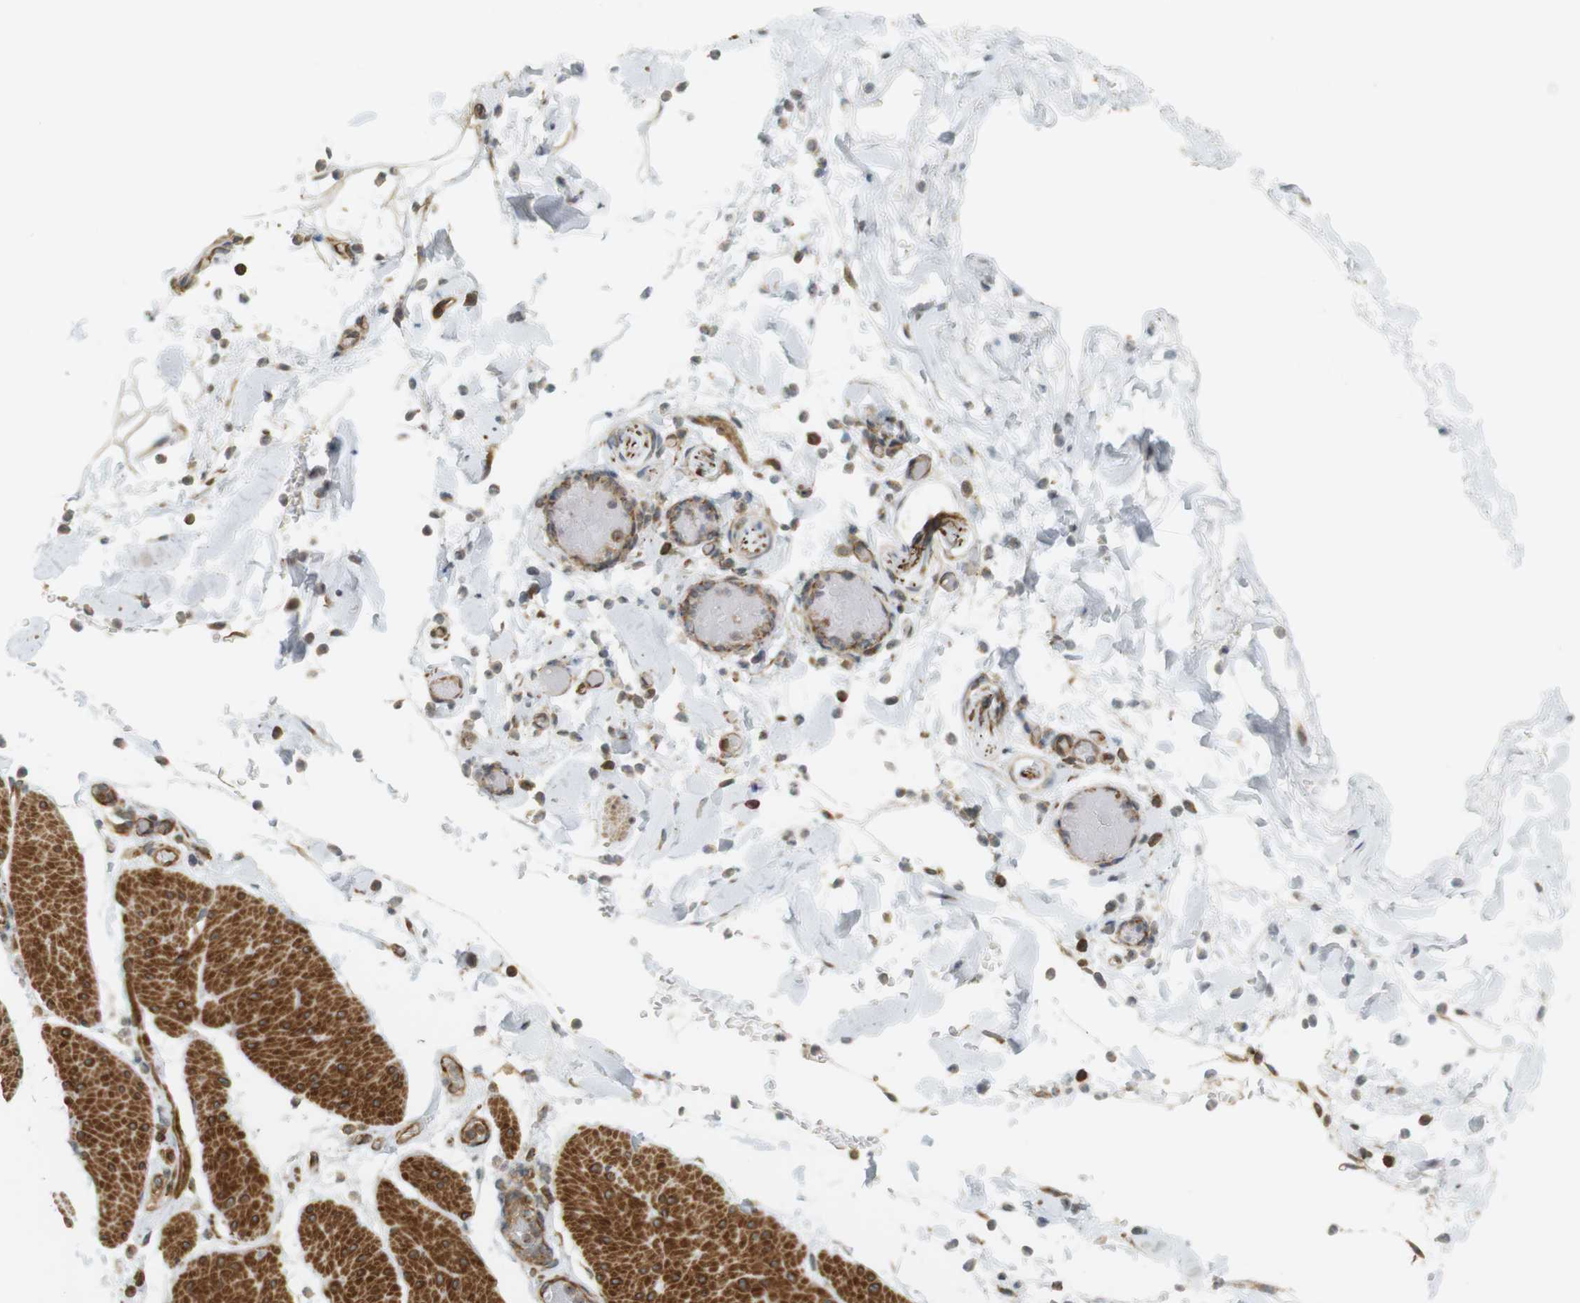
{"staining": {"intensity": "strong", "quantity": ">75%", "location": "cytoplasmic/membranous"}, "tissue": "smooth muscle", "cell_type": "Smooth muscle cells", "image_type": "normal", "snomed": [{"axis": "morphology", "description": "Normal tissue, NOS"}, {"axis": "topography", "description": "Smooth muscle"}, {"axis": "topography", "description": "Colon"}], "caption": "The immunohistochemical stain shows strong cytoplasmic/membranous positivity in smooth muscle cells of normal smooth muscle.", "gene": "PA2G4", "patient": {"sex": "male", "age": 67}}